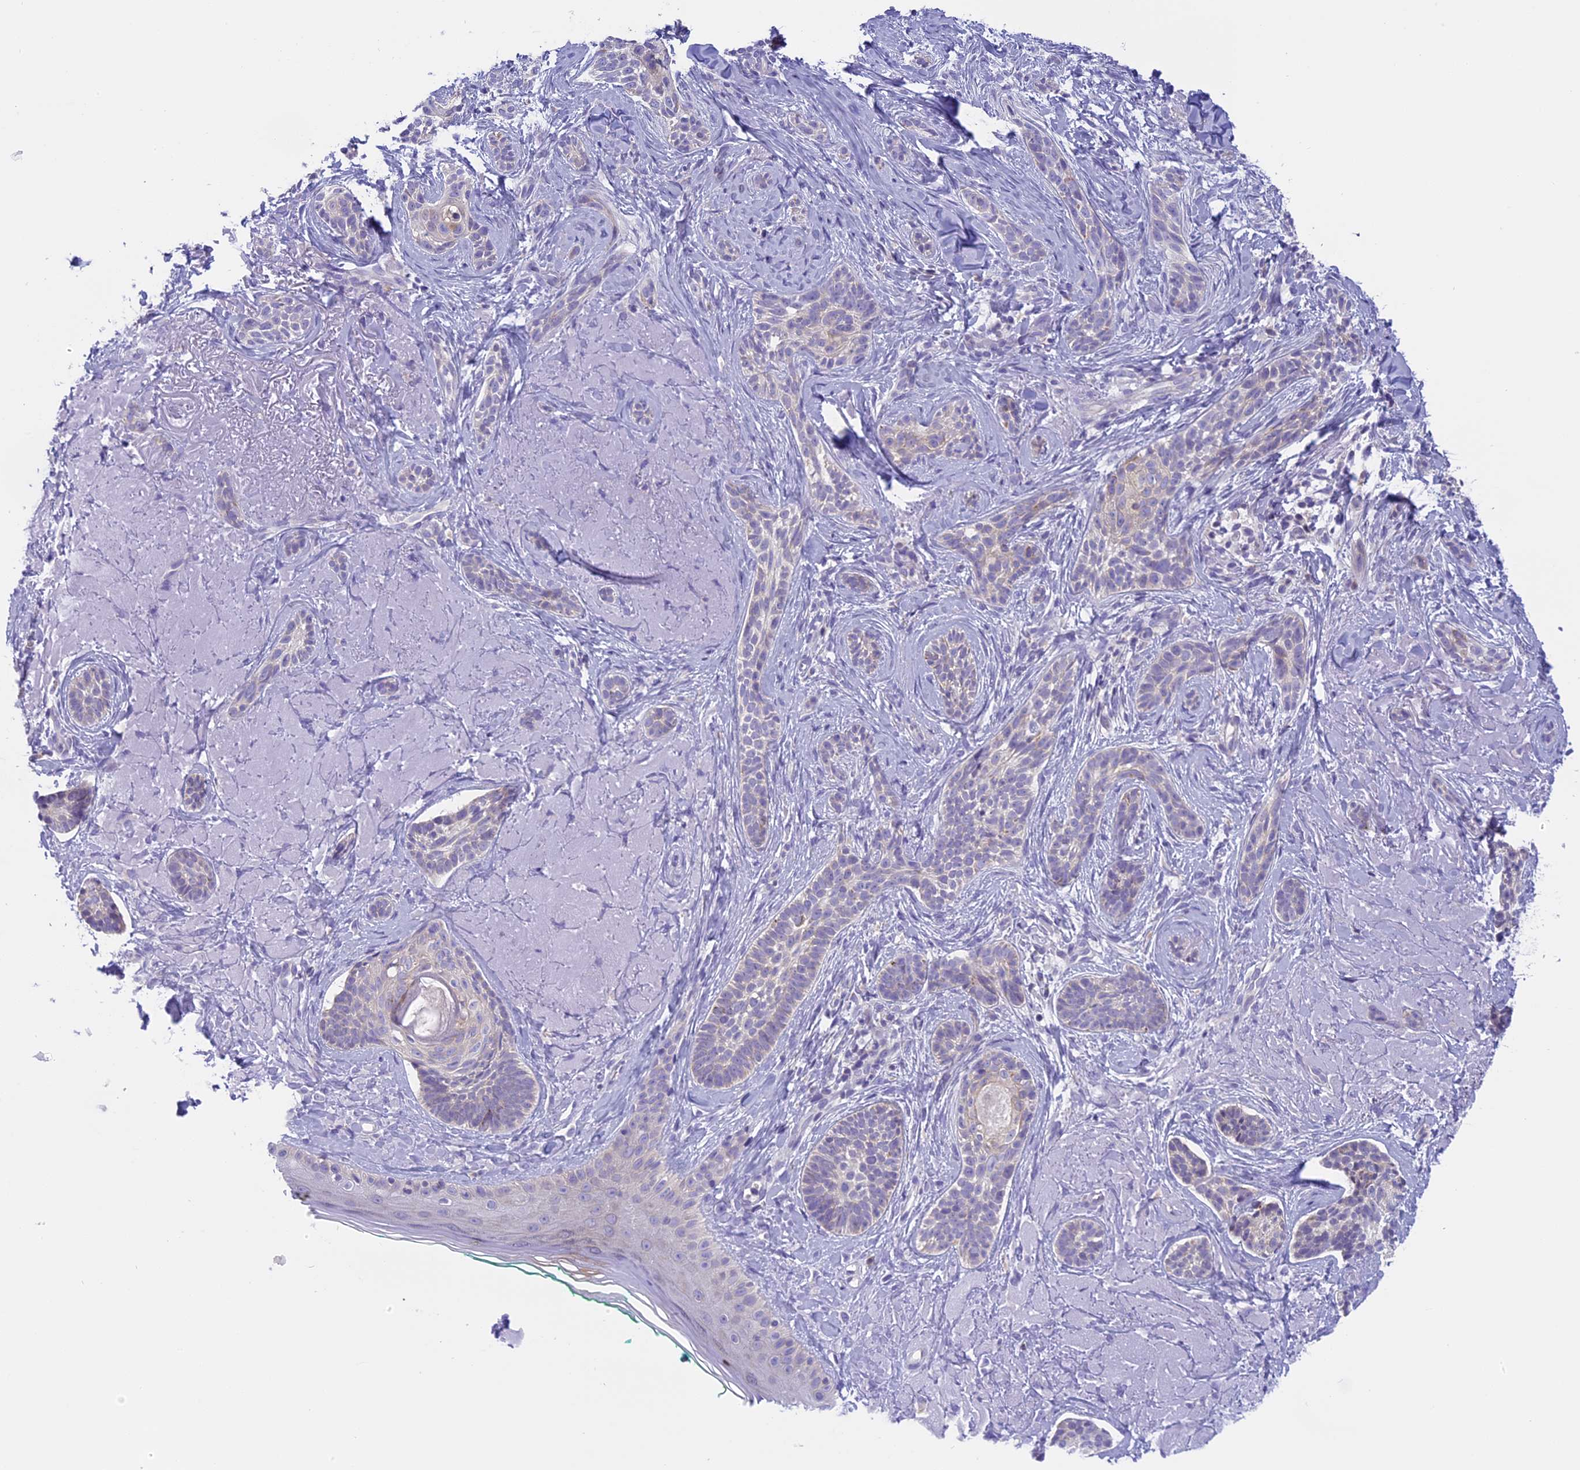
{"staining": {"intensity": "negative", "quantity": "none", "location": "none"}, "tissue": "skin cancer", "cell_type": "Tumor cells", "image_type": "cancer", "snomed": [{"axis": "morphology", "description": "Basal cell carcinoma"}, {"axis": "topography", "description": "Skin"}], "caption": "This is an immunohistochemistry (IHC) histopathology image of skin cancer (basal cell carcinoma). There is no positivity in tumor cells.", "gene": "ARHGEF37", "patient": {"sex": "male", "age": 71}}